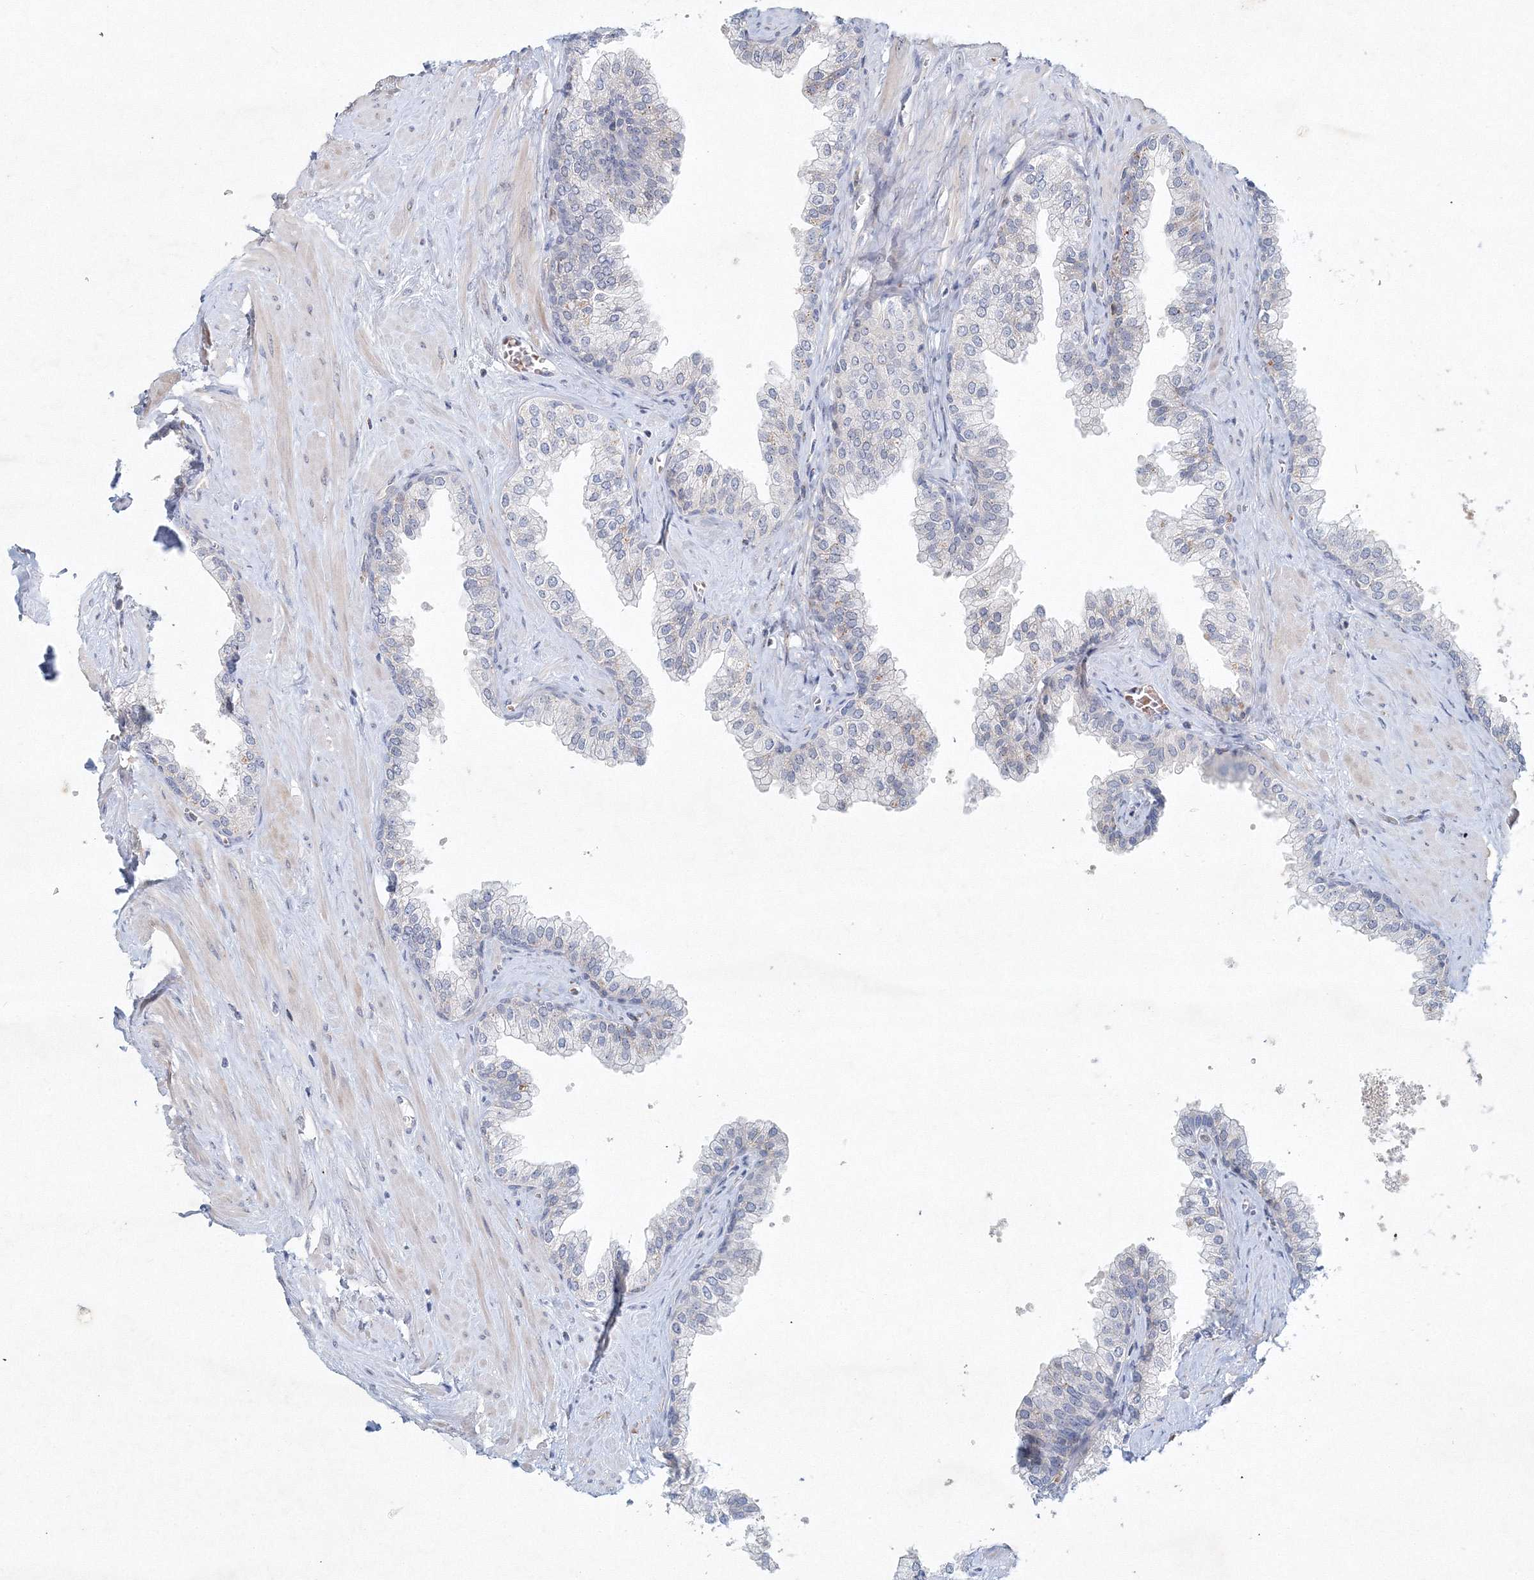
{"staining": {"intensity": "strong", "quantity": "<25%", "location": "cytoplasmic/membranous"}, "tissue": "prostate", "cell_type": "Glandular cells", "image_type": "normal", "snomed": [{"axis": "morphology", "description": "Normal tissue, NOS"}, {"axis": "morphology", "description": "Urothelial carcinoma, Low grade"}, {"axis": "topography", "description": "Urinary bladder"}, {"axis": "topography", "description": "Prostate"}], "caption": "Immunohistochemistry (IHC) (DAB (3,3'-diaminobenzidine)) staining of benign prostate demonstrates strong cytoplasmic/membranous protein positivity in approximately <25% of glandular cells.", "gene": "SH3BP5", "patient": {"sex": "male", "age": 60}}